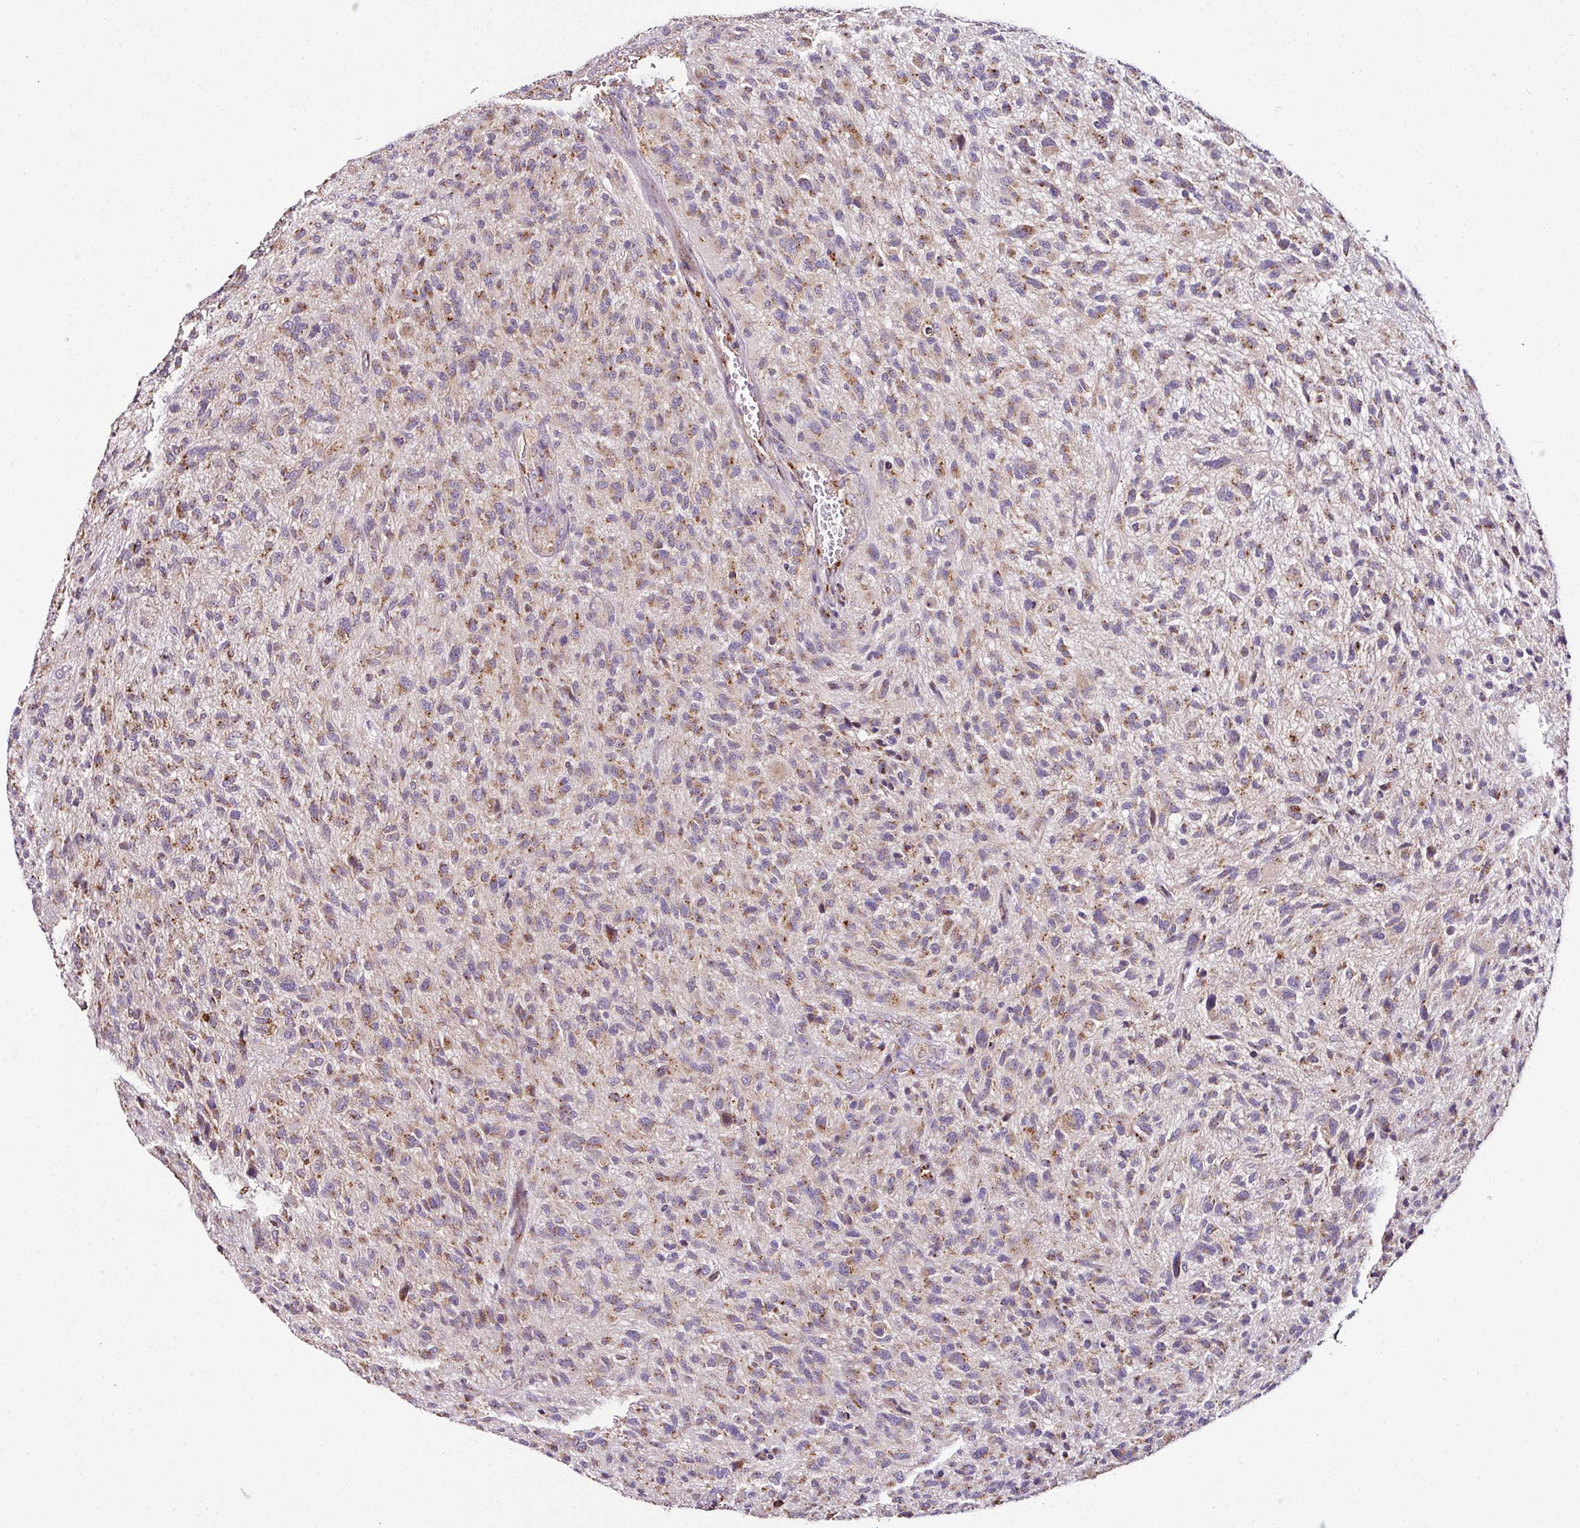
{"staining": {"intensity": "weak", "quantity": ">75%", "location": "cytoplasmic/membranous"}, "tissue": "glioma", "cell_type": "Tumor cells", "image_type": "cancer", "snomed": [{"axis": "morphology", "description": "Glioma, malignant, High grade"}, {"axis": "topography", "description": "Brain"}], "caption": "DAB immunohistochemical staining of human malignant glioma (high-grade) exhibits weak cytoplasmic/membranous protein staining in approximately >75% of tumor cells.", "gene": "CPD", "patient": {"sex": "male", "age": 47}}